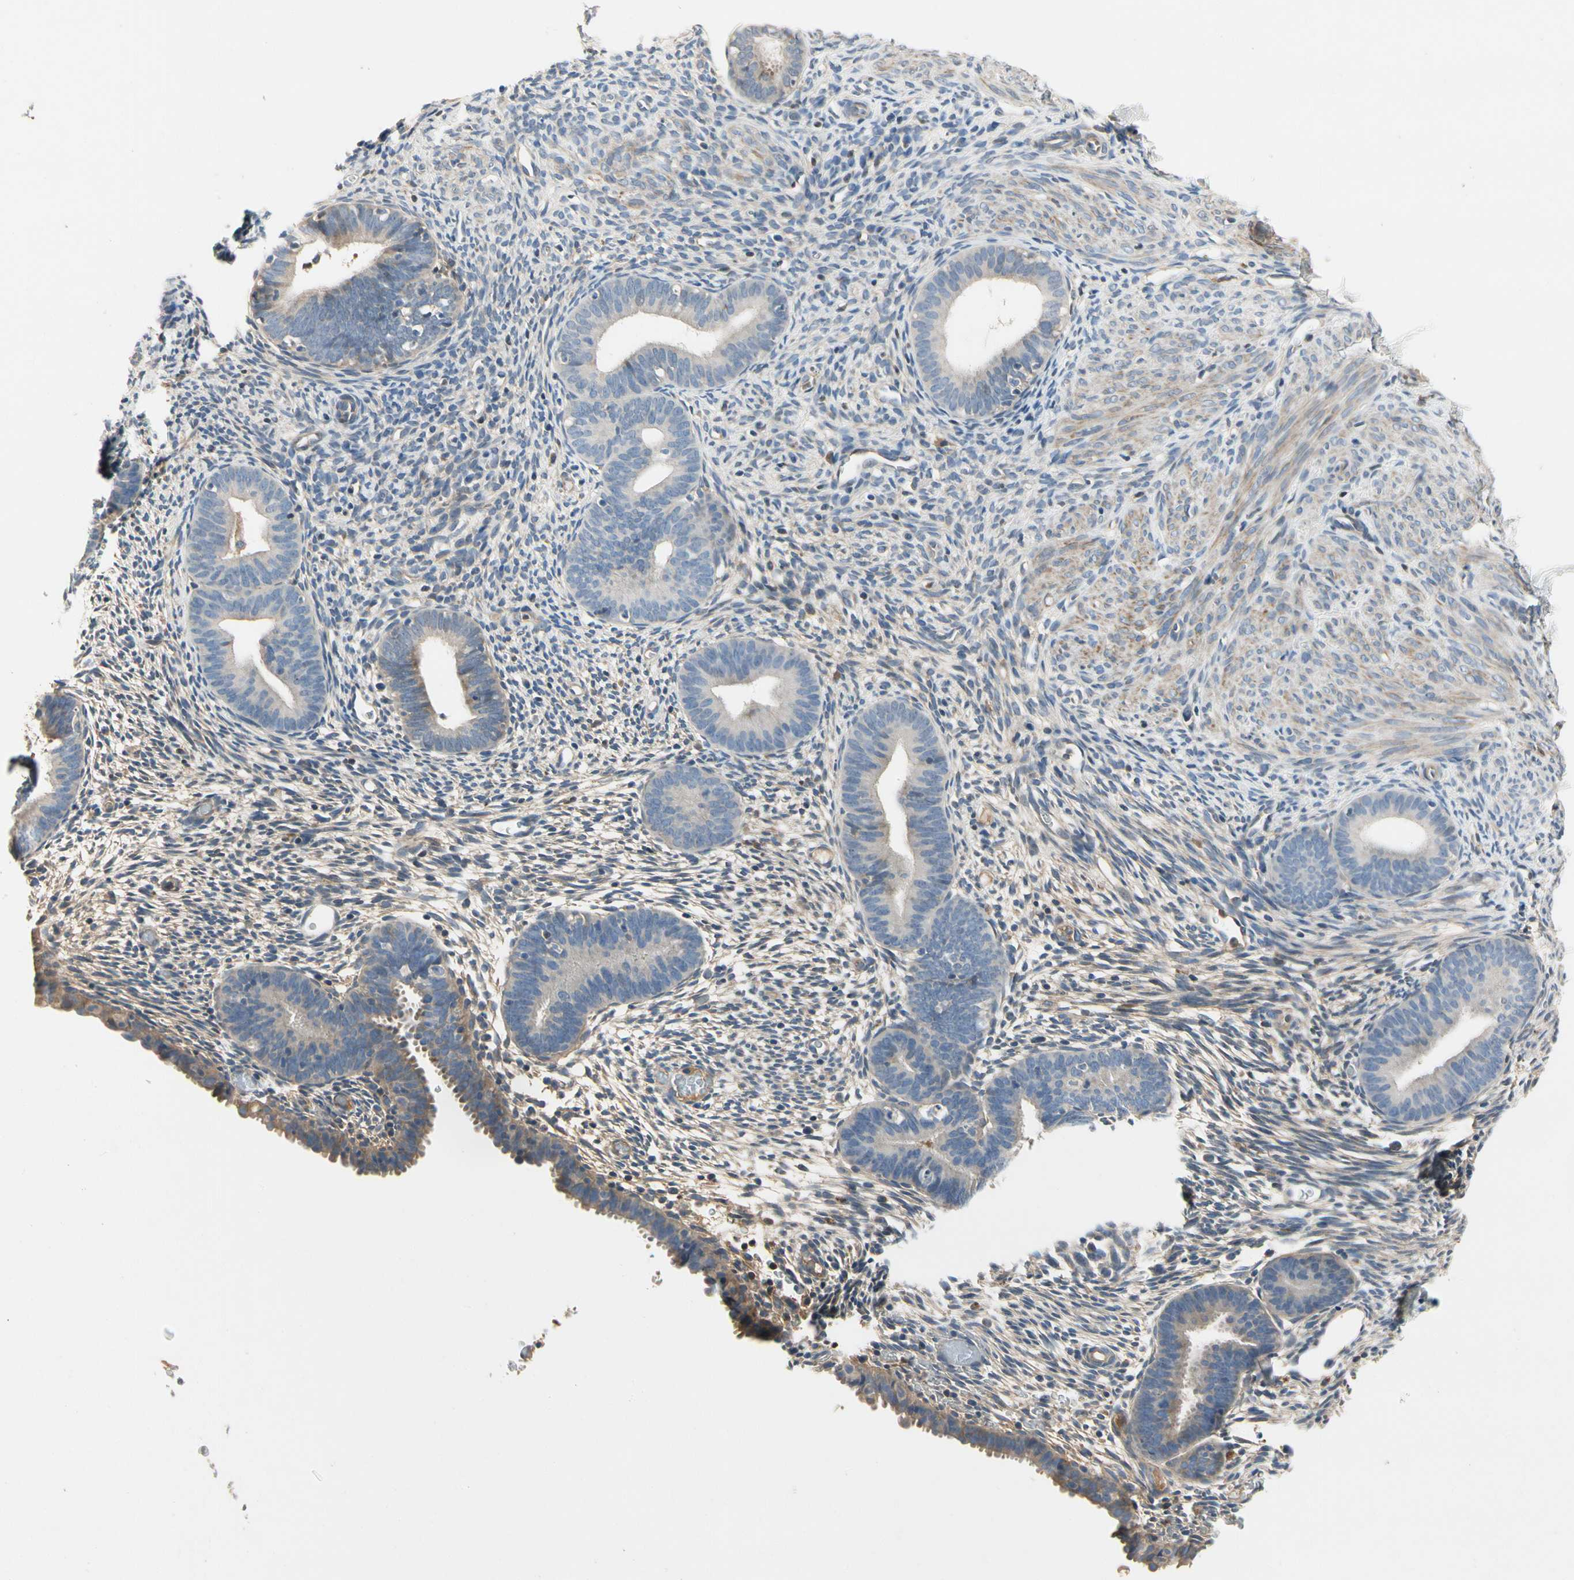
{"staining": {"intensity": "negative", "quantity": "none", "location": "none"}, "tissue": "endometrium", "cell_type": "Cells in endometrial stroma", "image_type": "normal", "snomed": [{"axis": "morphology", "description": "Normal tissue, NOS"}, {"axis": "morphology", "description": "Atrophy, NOS"}, {"axis": "topography", "description": "Uterus"}, {"axis": "topography", "description": "Endometrium"}], "caption": "This photomicrograph is of unremarkable endometrium stained with IHC to label a protein in brown with the nuclei are counter-stained blue. There is no expression in cells in endometrial stroma. (DAB immunohistochemistry with hematoxylin counter stain).", "gene": "CRTAC1", "patient": {"sex": "female", "age": 68}}